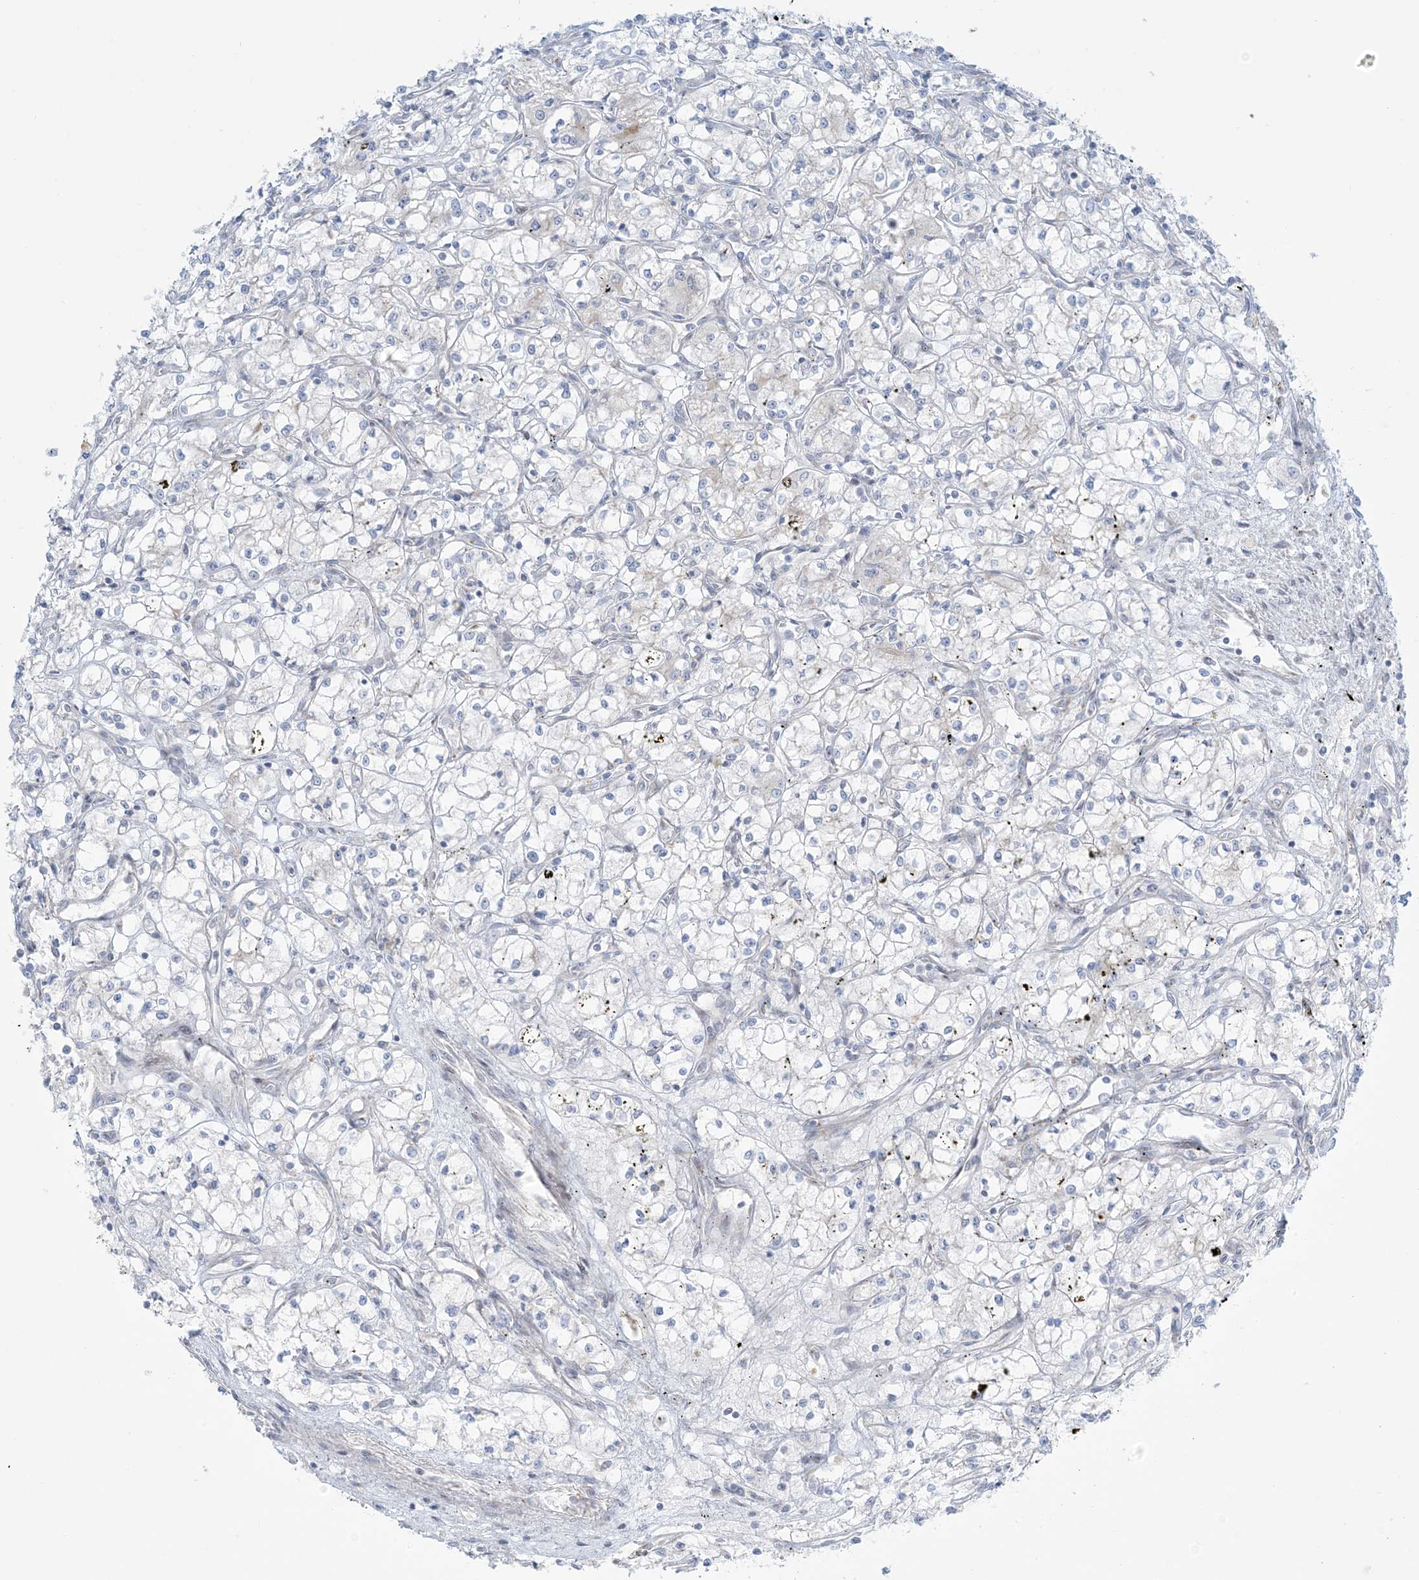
{"staining": {"intensity": "negative", "quantity": "none", "location": "none"}, "tissue": "renal cancer", "cell_type": "Tumor cells", "image_type": "cancer", "snomed": [{"axis": "morphology", "description": "Adenocarcinoma, NOS"}, {"axis": "topography", "description": "Kidney"}], "caption": "A high-resolution micrograph shows IHC staining of renal adenocarcinoma, which displays no significant staining in tumor cells. Nuclei are stained in blue.", "gene": "AFTPH", "patient": {"sex": "male", "age": 59}}